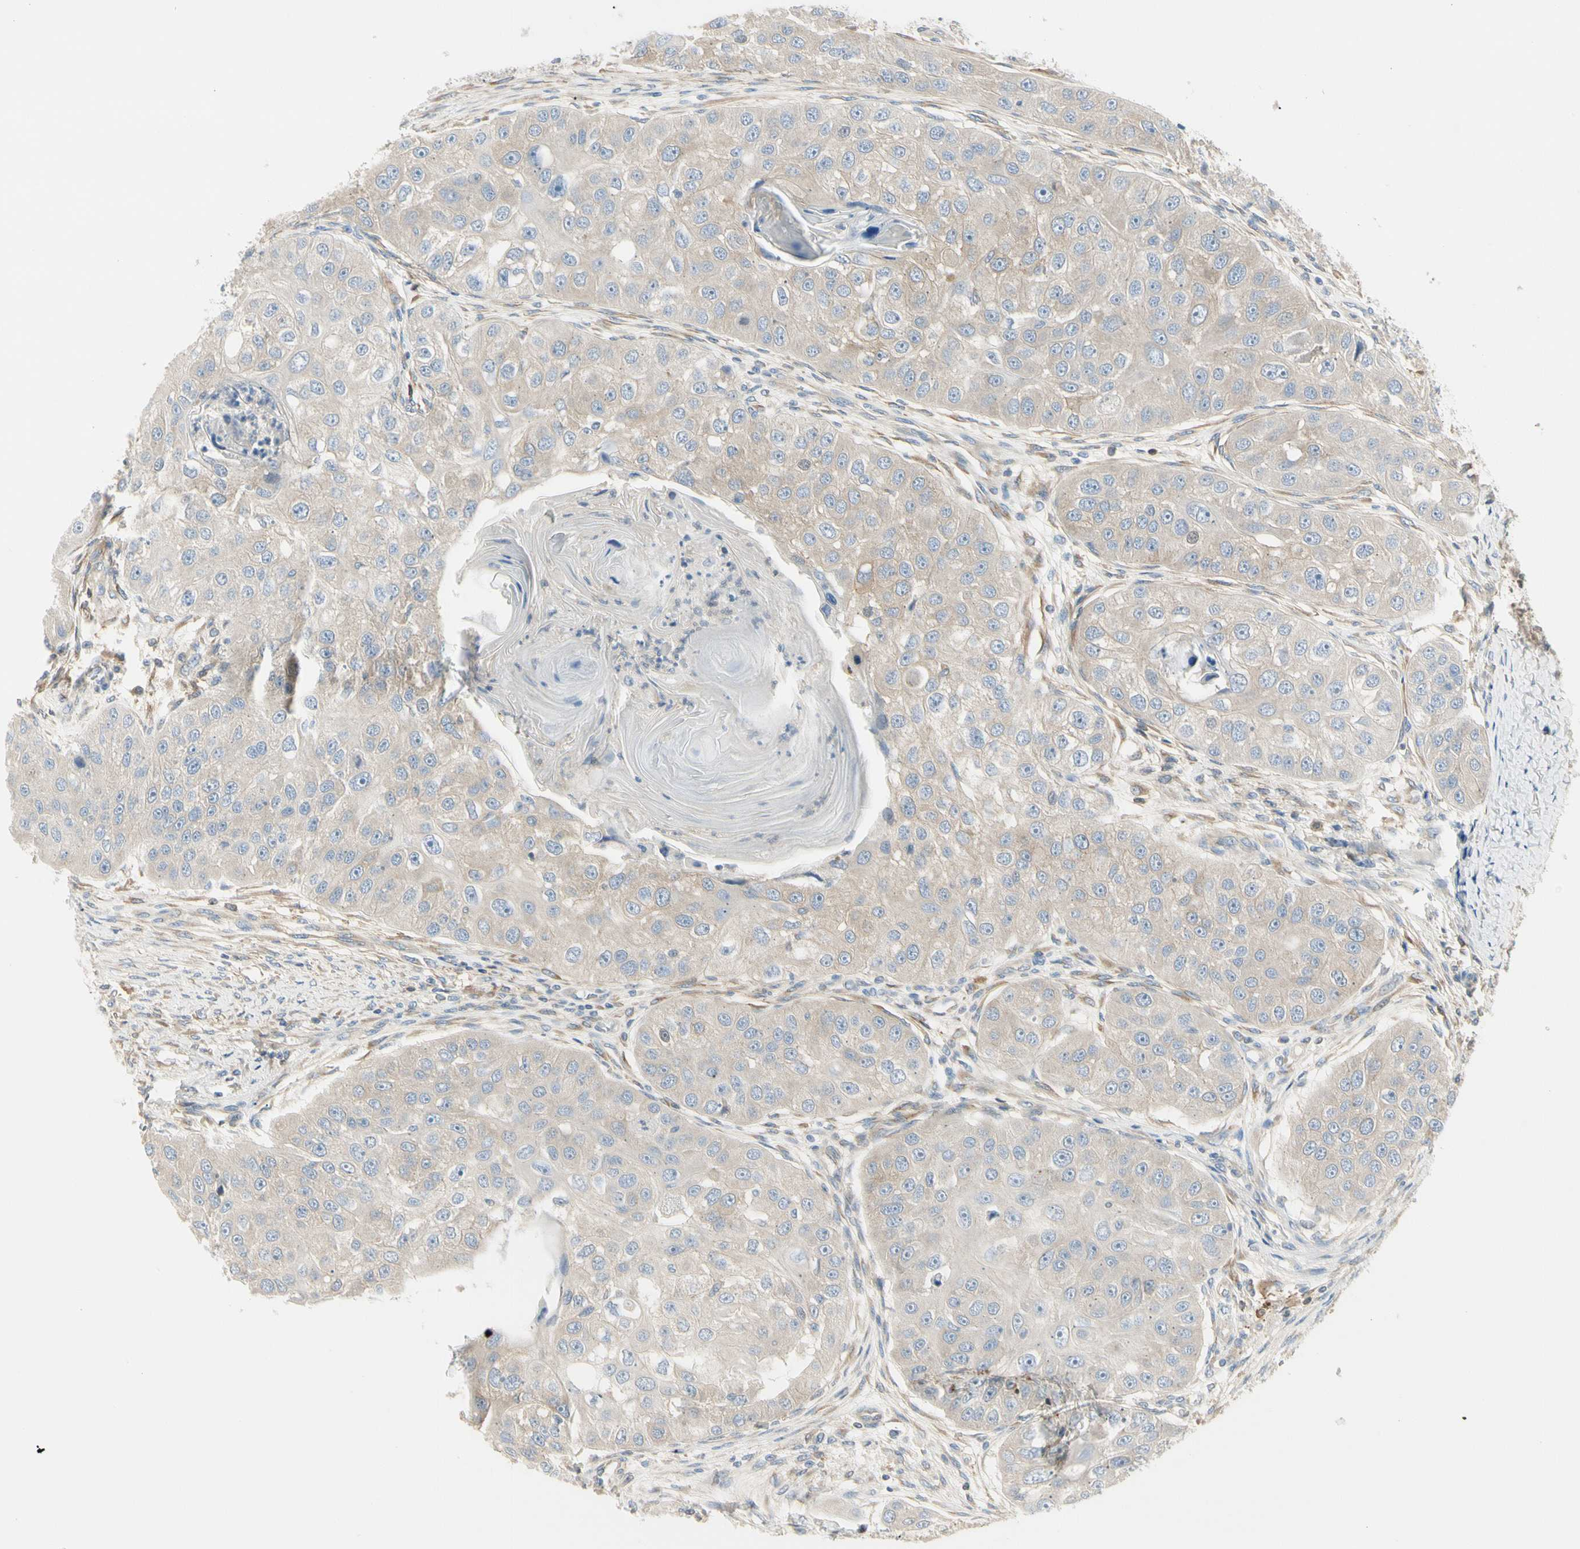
{"staining": {"intensity": "weak", "quantity": ">75%", "location": "cytoplasmic/membranous"}, "tissue": "head and neck cancer", "cell_type": "Tumor cells", "image_type": "cancer", "snomed": [{"axis": "morphology", "description": "Normal tissue, NOS"}, {"axis": "morphology", "description": "Squamous cell carcinoma, NOS"}, {"axis": "topography", "description": "Skeletal muscle"}, {"axis": "topography", "description": "Head-Neck"}], "caption": "Head and neck squamous cell carcinoma was stained to show a protein in brown. There is low levels of weak cytoplasmic/membranous expression in approximately >75% of tumor cells.", "gene": "NFKB2", "patient": {"sex": "male", "age": 51}}